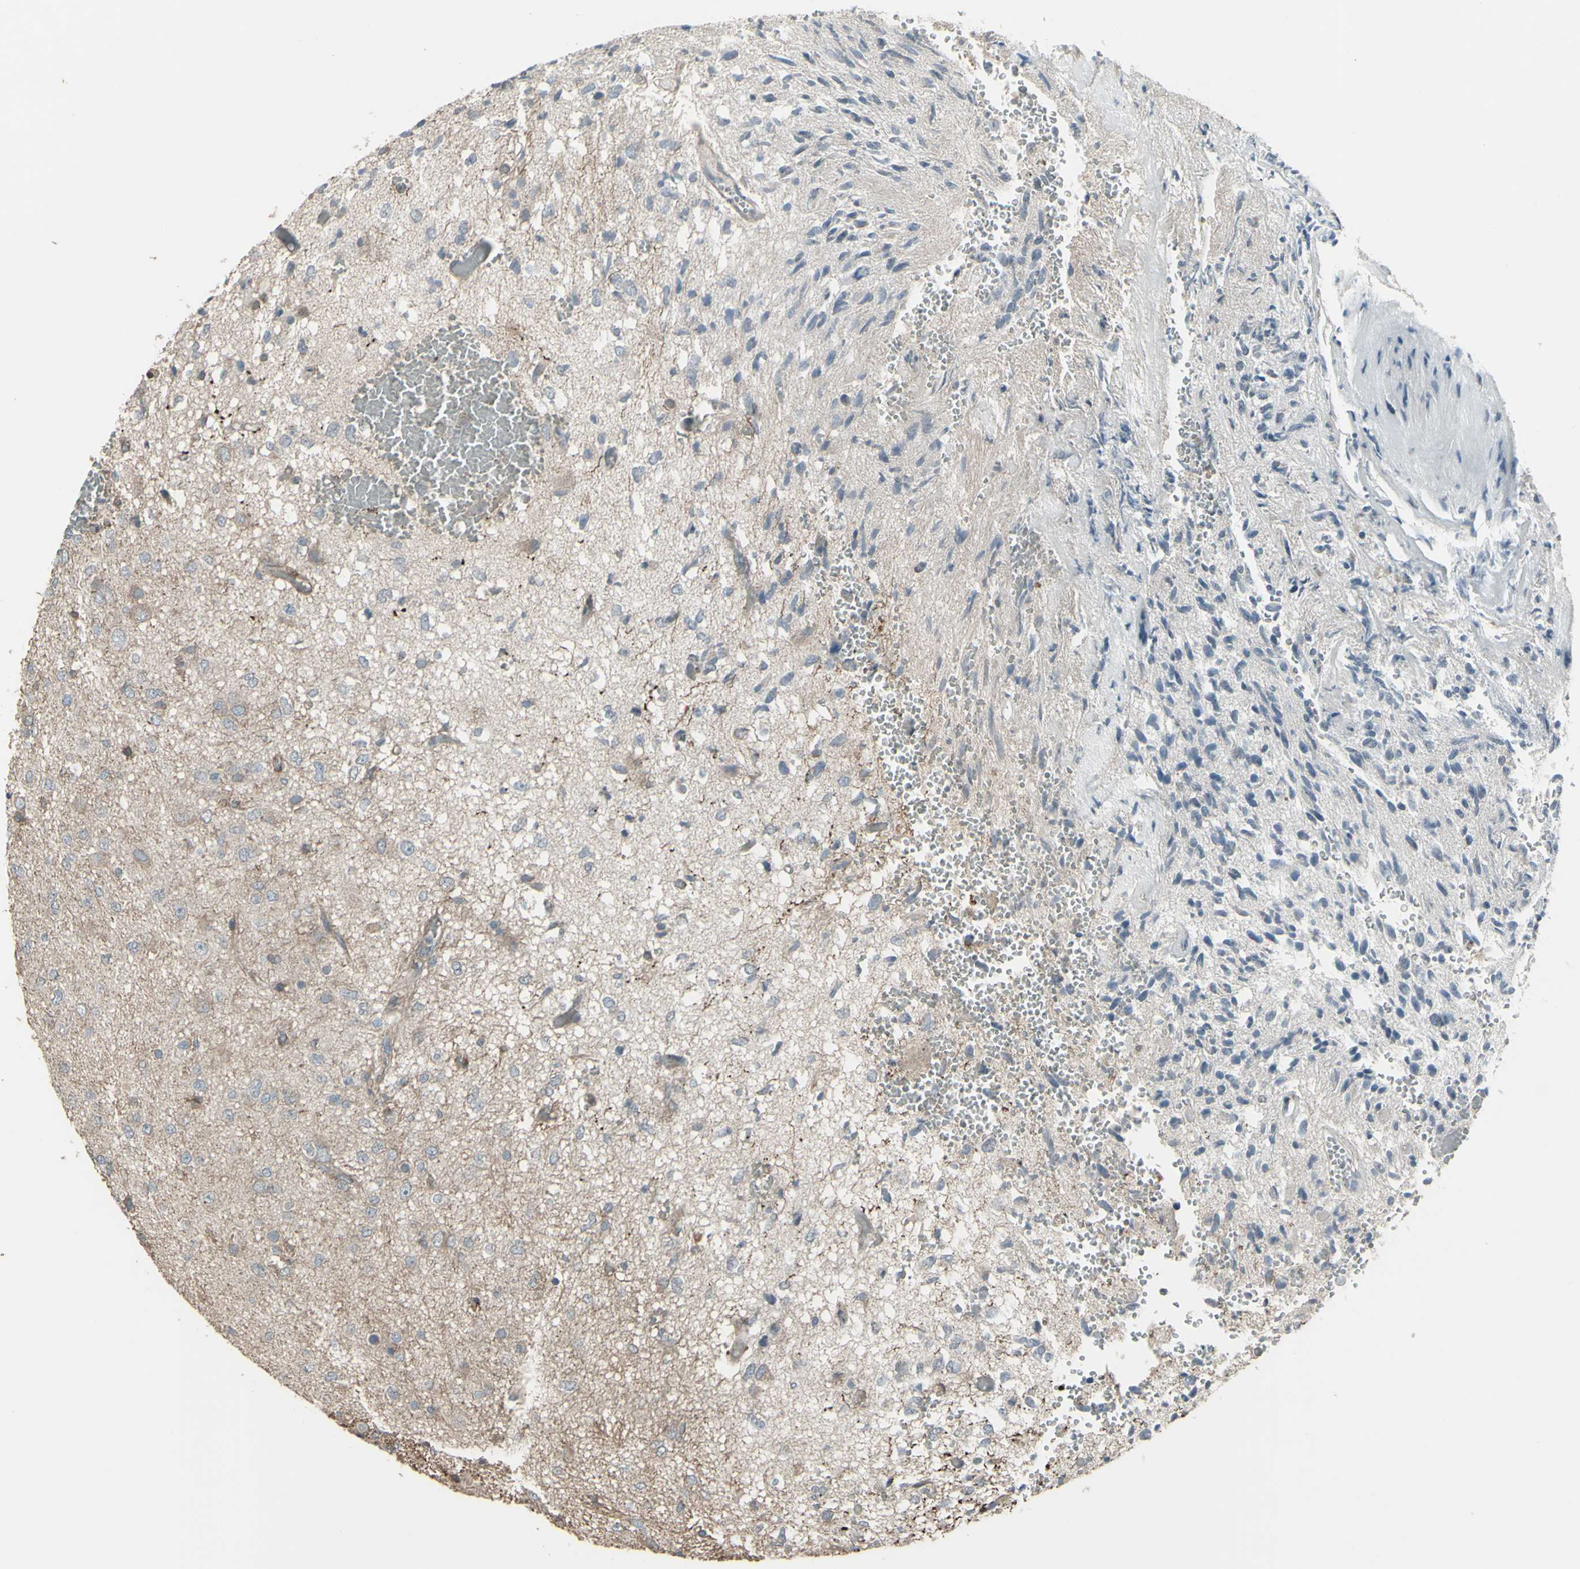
{"staining": {"intensity": "negative", "quantity": "none", "location": "none"}, "tissue": "glioma", "cell_type": "Tumor cells", "image_type": "cancer", "snomed": [{"axis": "morphology", "description": "Glioma, malignant, High grade"}, {"axis": "topography", "description": "pancreas cauda"}], "caption": "This image is of malignant glioma (high-grade) stained with immunohistochemistry (IHC) to label a protein in brown with the nuclei are counter-stained blue. There is no expression in tumor cells.", "gene": "SMO", "patient": {"sex": "male", "age": 60}}